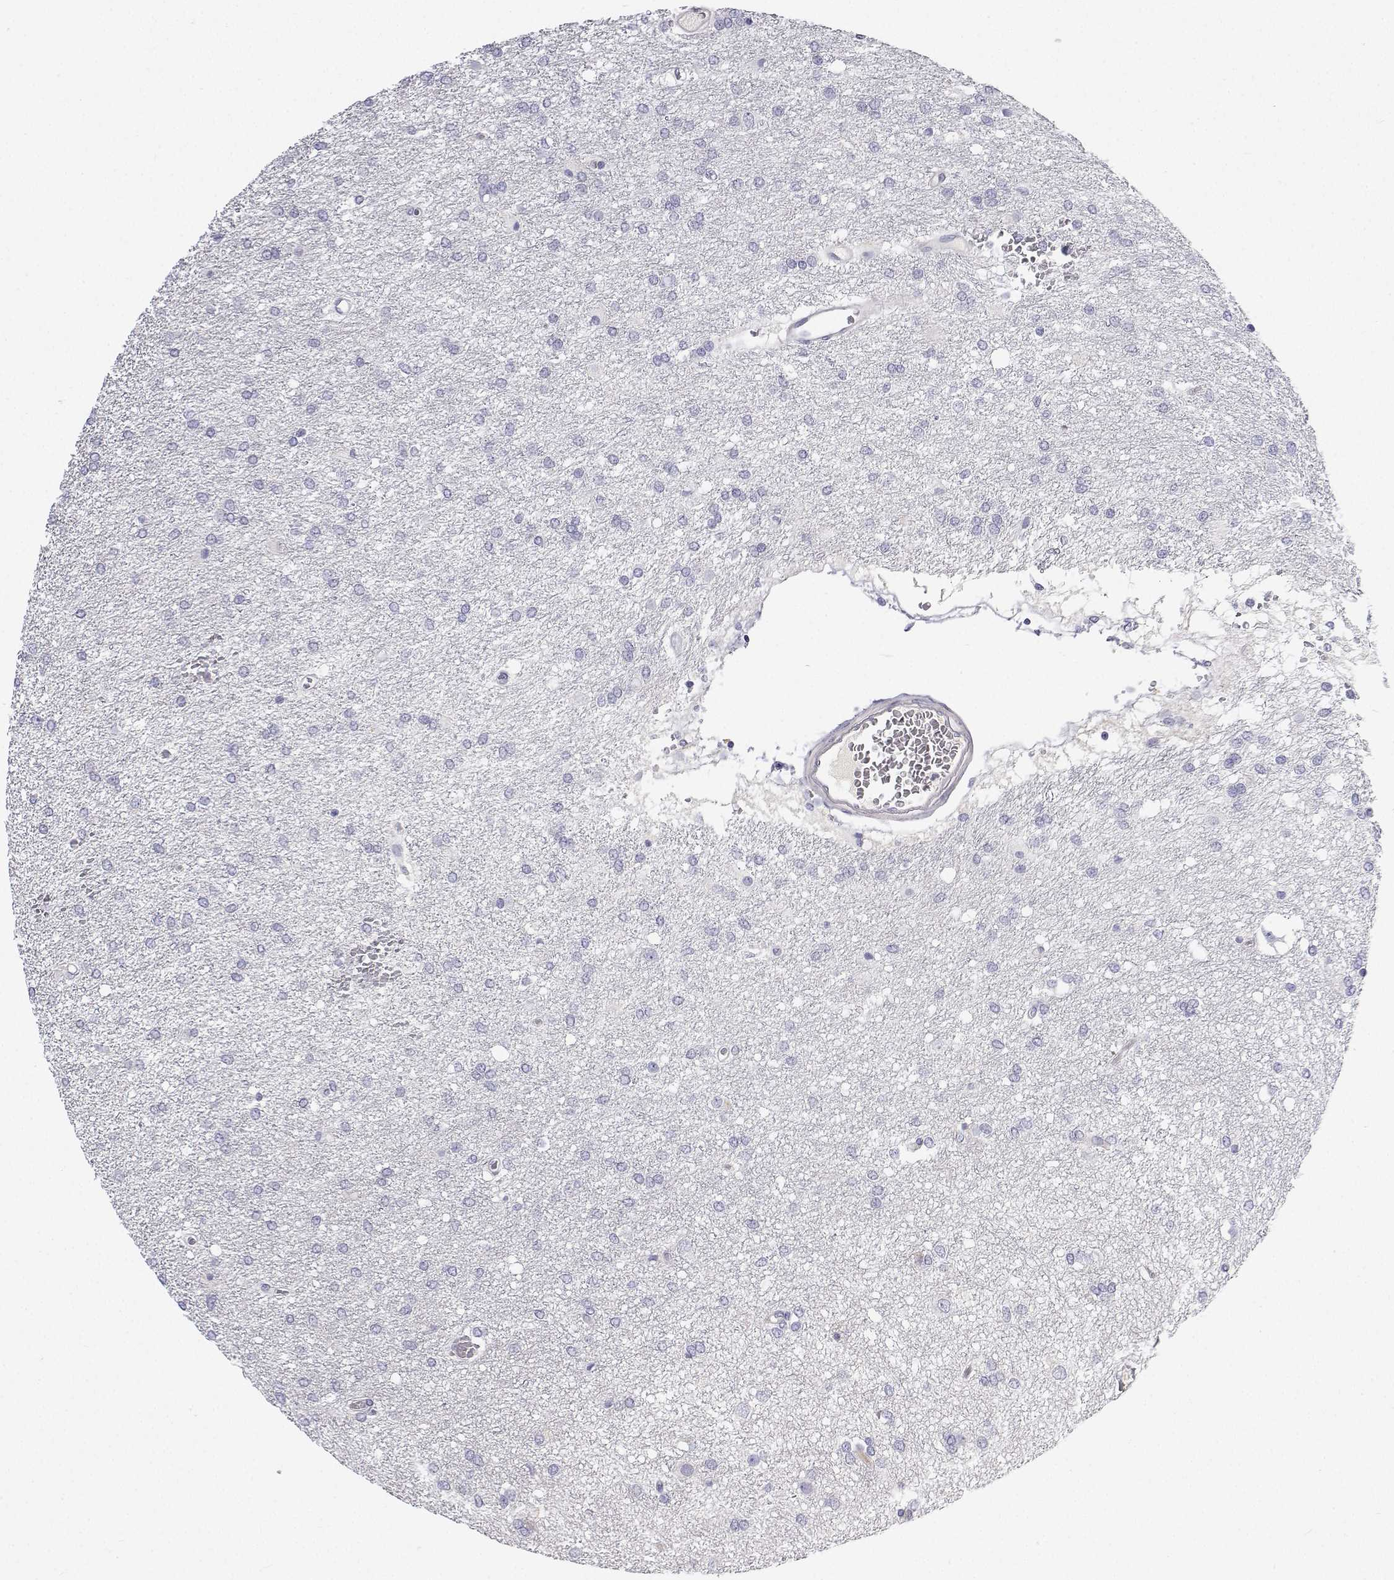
{"staining": {"intensity": "negative", "quantity": "none", "location": "none"}, "tissue": "glioma", "cell_type": "Tumor cells", "image_type": "cancer", "snomed": [{"axis": "morphology", "description": "Glioma, malignant, High grade"}, {"axis": "topography", "description": "Brain"}], "caption": "Immunohistochemical staining of human malignant high-grade glioma reveals no significant staining in tumor cells.", "gene": "ANKRD65", "patient": {"sex": "female", "age": 61}}